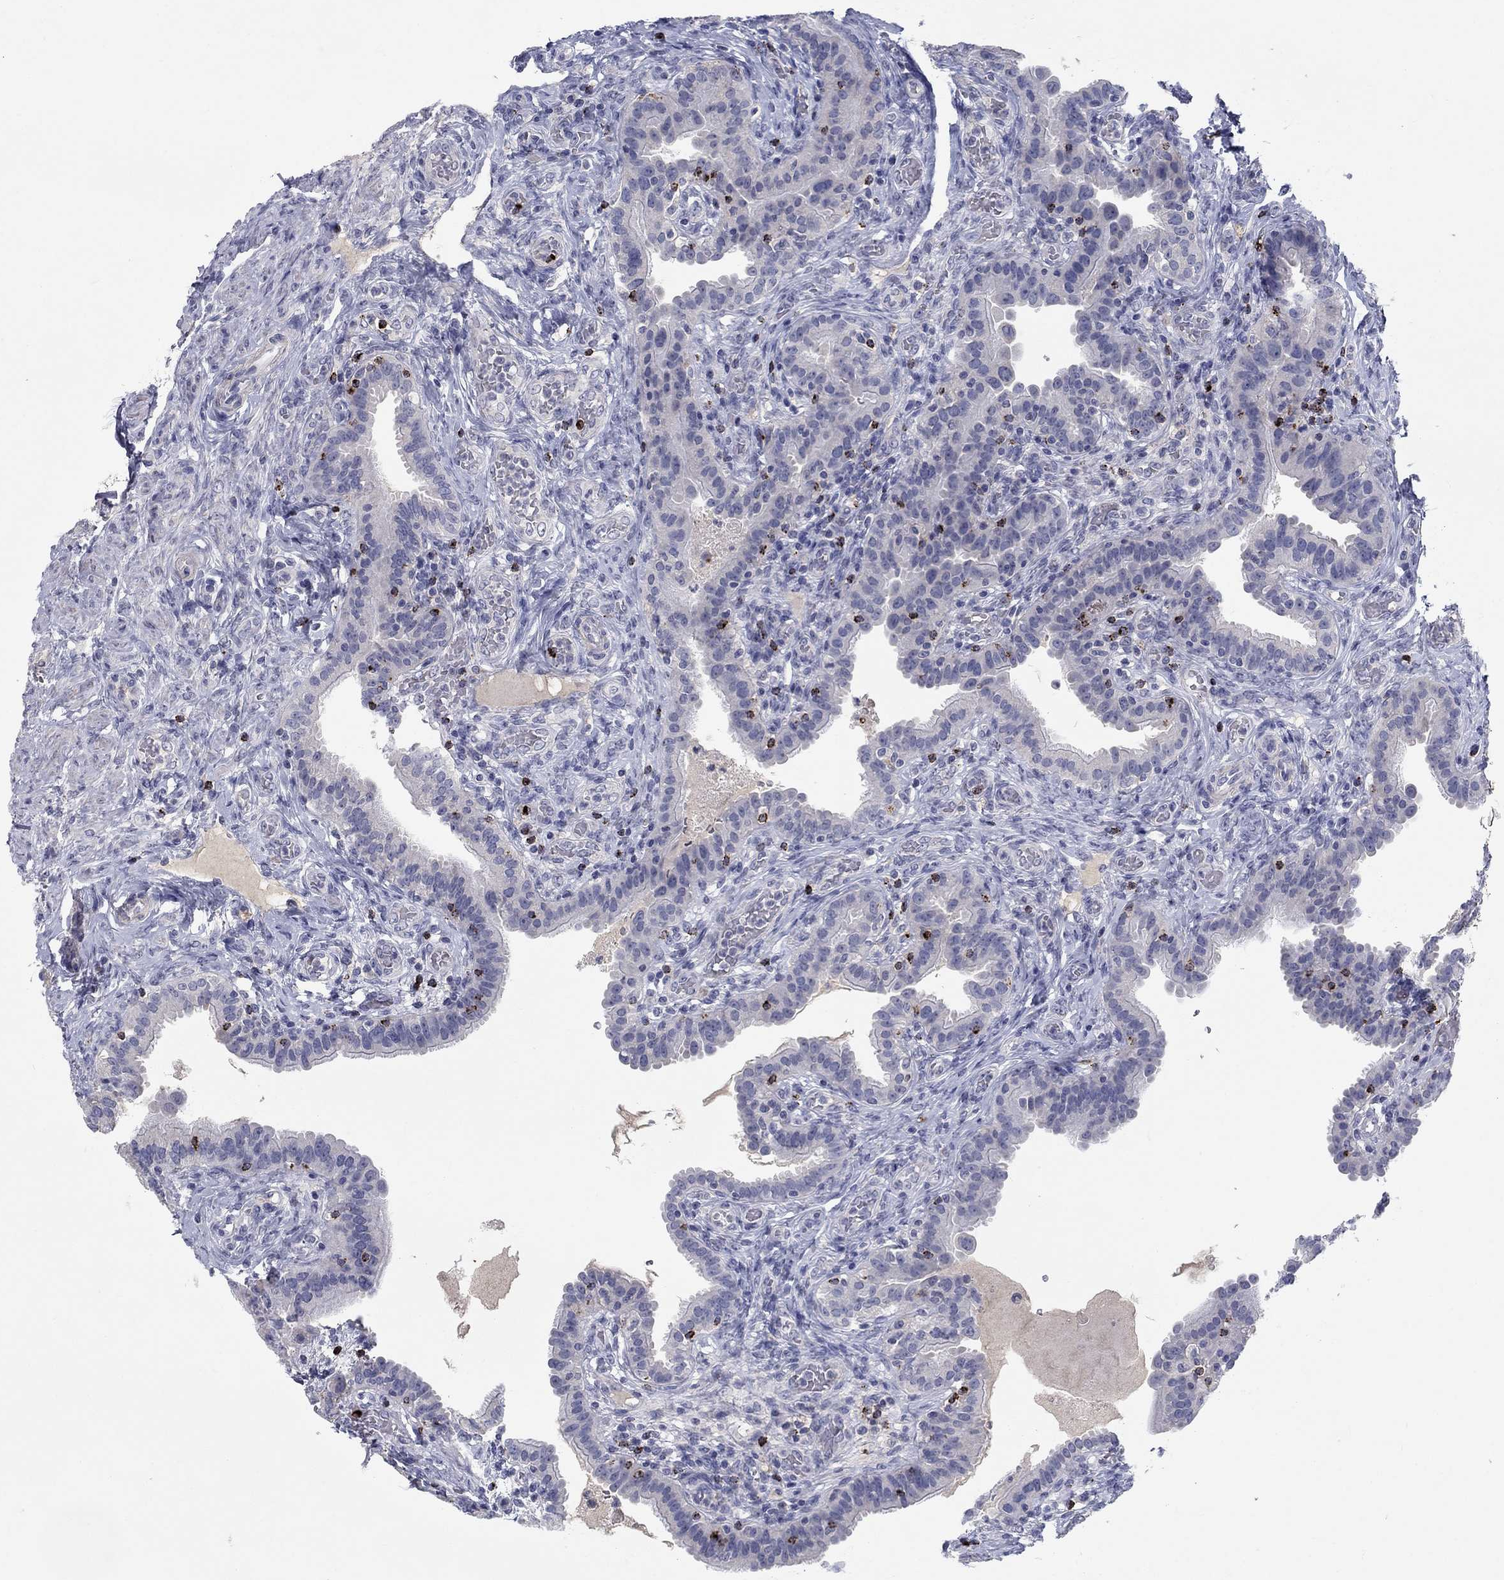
{"staining": {"intensity": "negative", "quantity": "none", "location": "none"}, "tissue": "fallopian tube", "cell_type": "Glandular cells", "image_type": "normal", "snomed": [{"axis": "morphology", "description": "Normal tissue, NOS"}, {"axis": "topography", "description": "Fallopian tube"}, {"axis": "topography", "description": "Ovary"}], "caption": "The histopathology image displays no significant staining in glandular cells of fallopian tube.", "gene": "GZMA", "patient": {"sex": "female", "age": 41}}